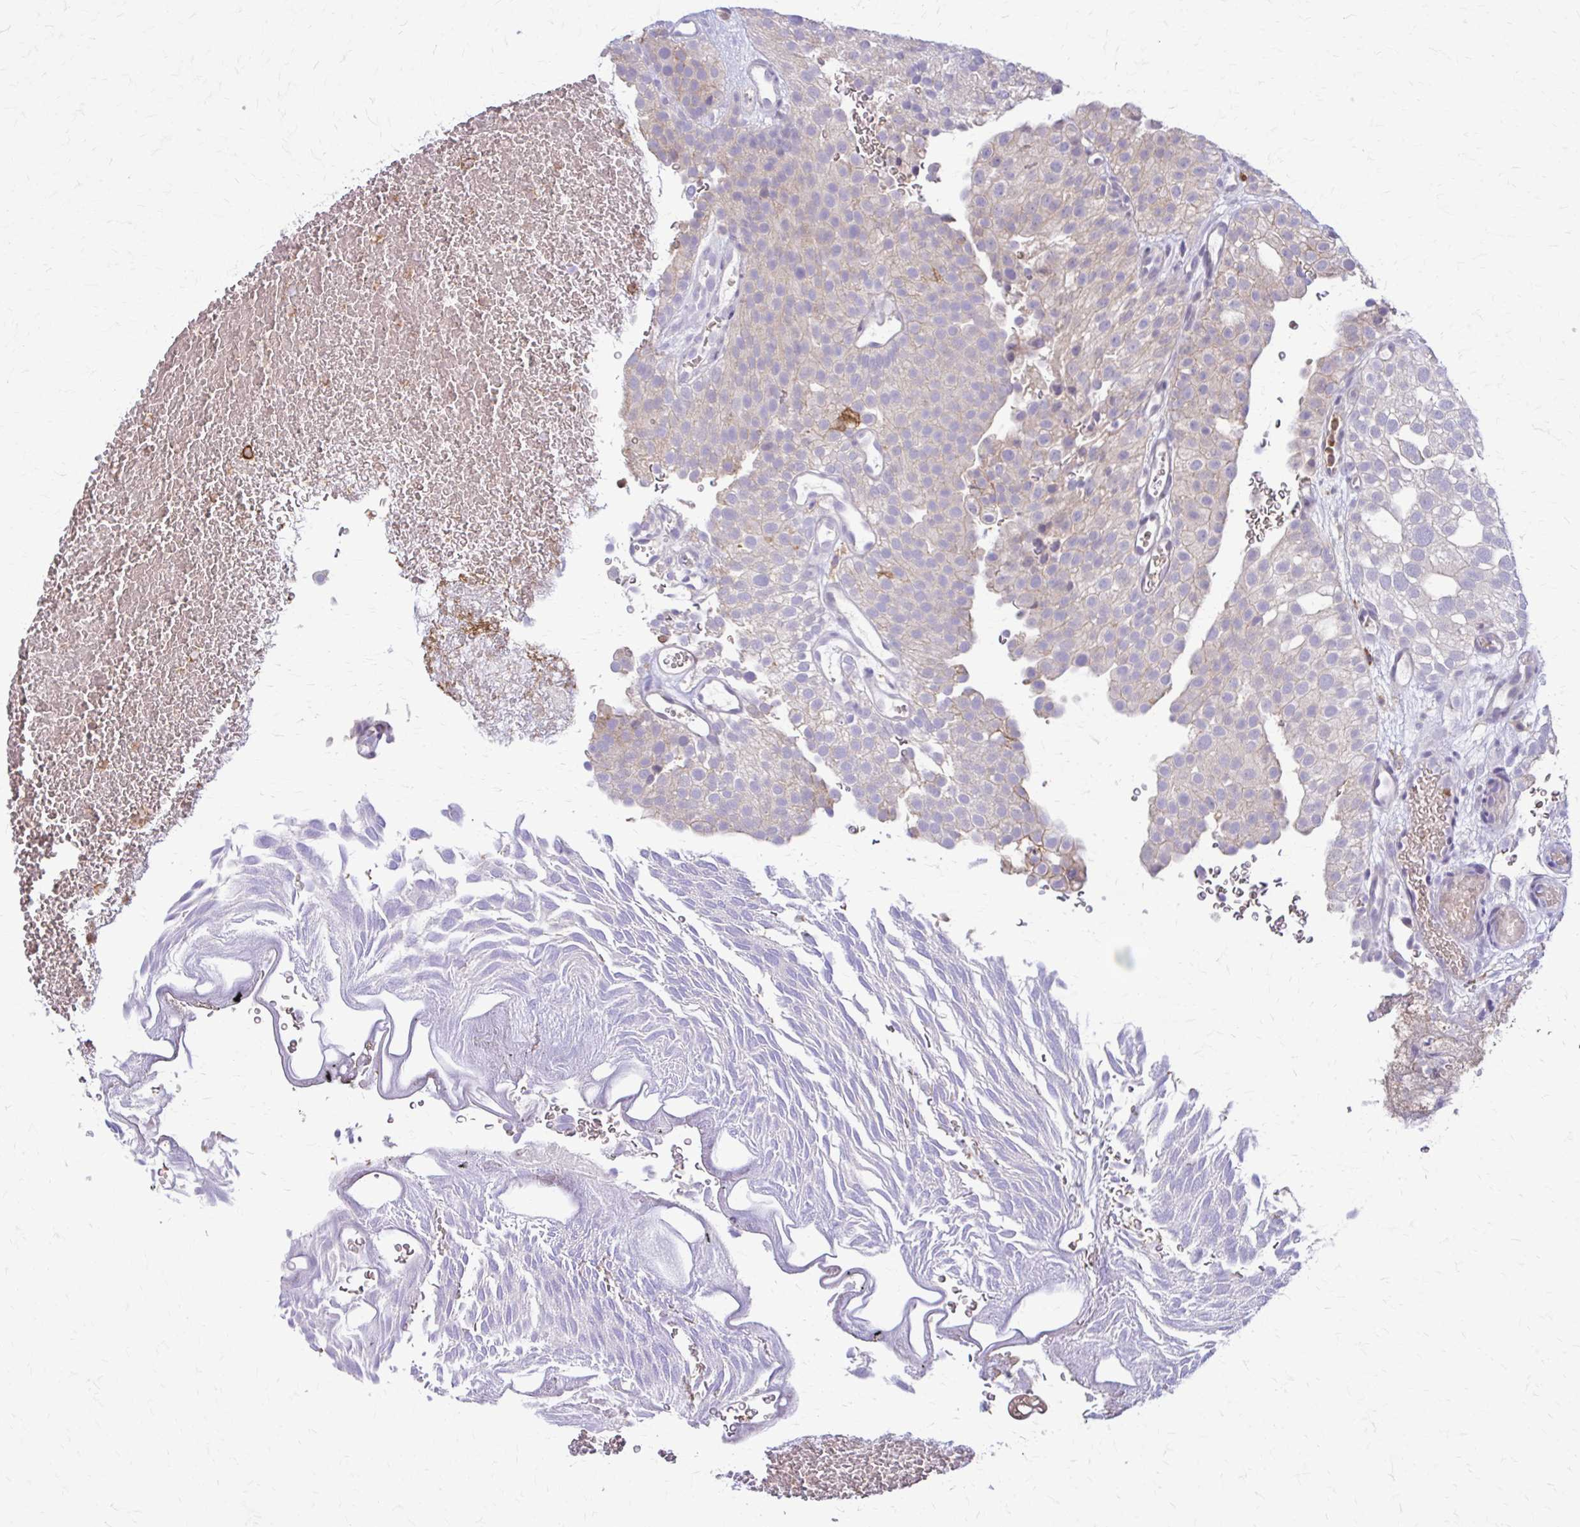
{"staining": {"intensity": "negative", "quantity": "none", "location": "none"}, "tissue": "urothelial cancer", "cell_type": "Tumor cells", "image_type": "cancer", "snomed": [{"axis": "morphology", "description": "Urothelial carcinoma, Low grade"}, {"axis": "topography", "description": "Urinary bladder"}], "caption": "This image is of urothelial cancer stained with IHC to label a protein in brown with the nuclei are counter-stained blue. There is no staining in tumor cells.", "gene": "PIK3AP1", "patient": {"sex": "male", "age": 78}}